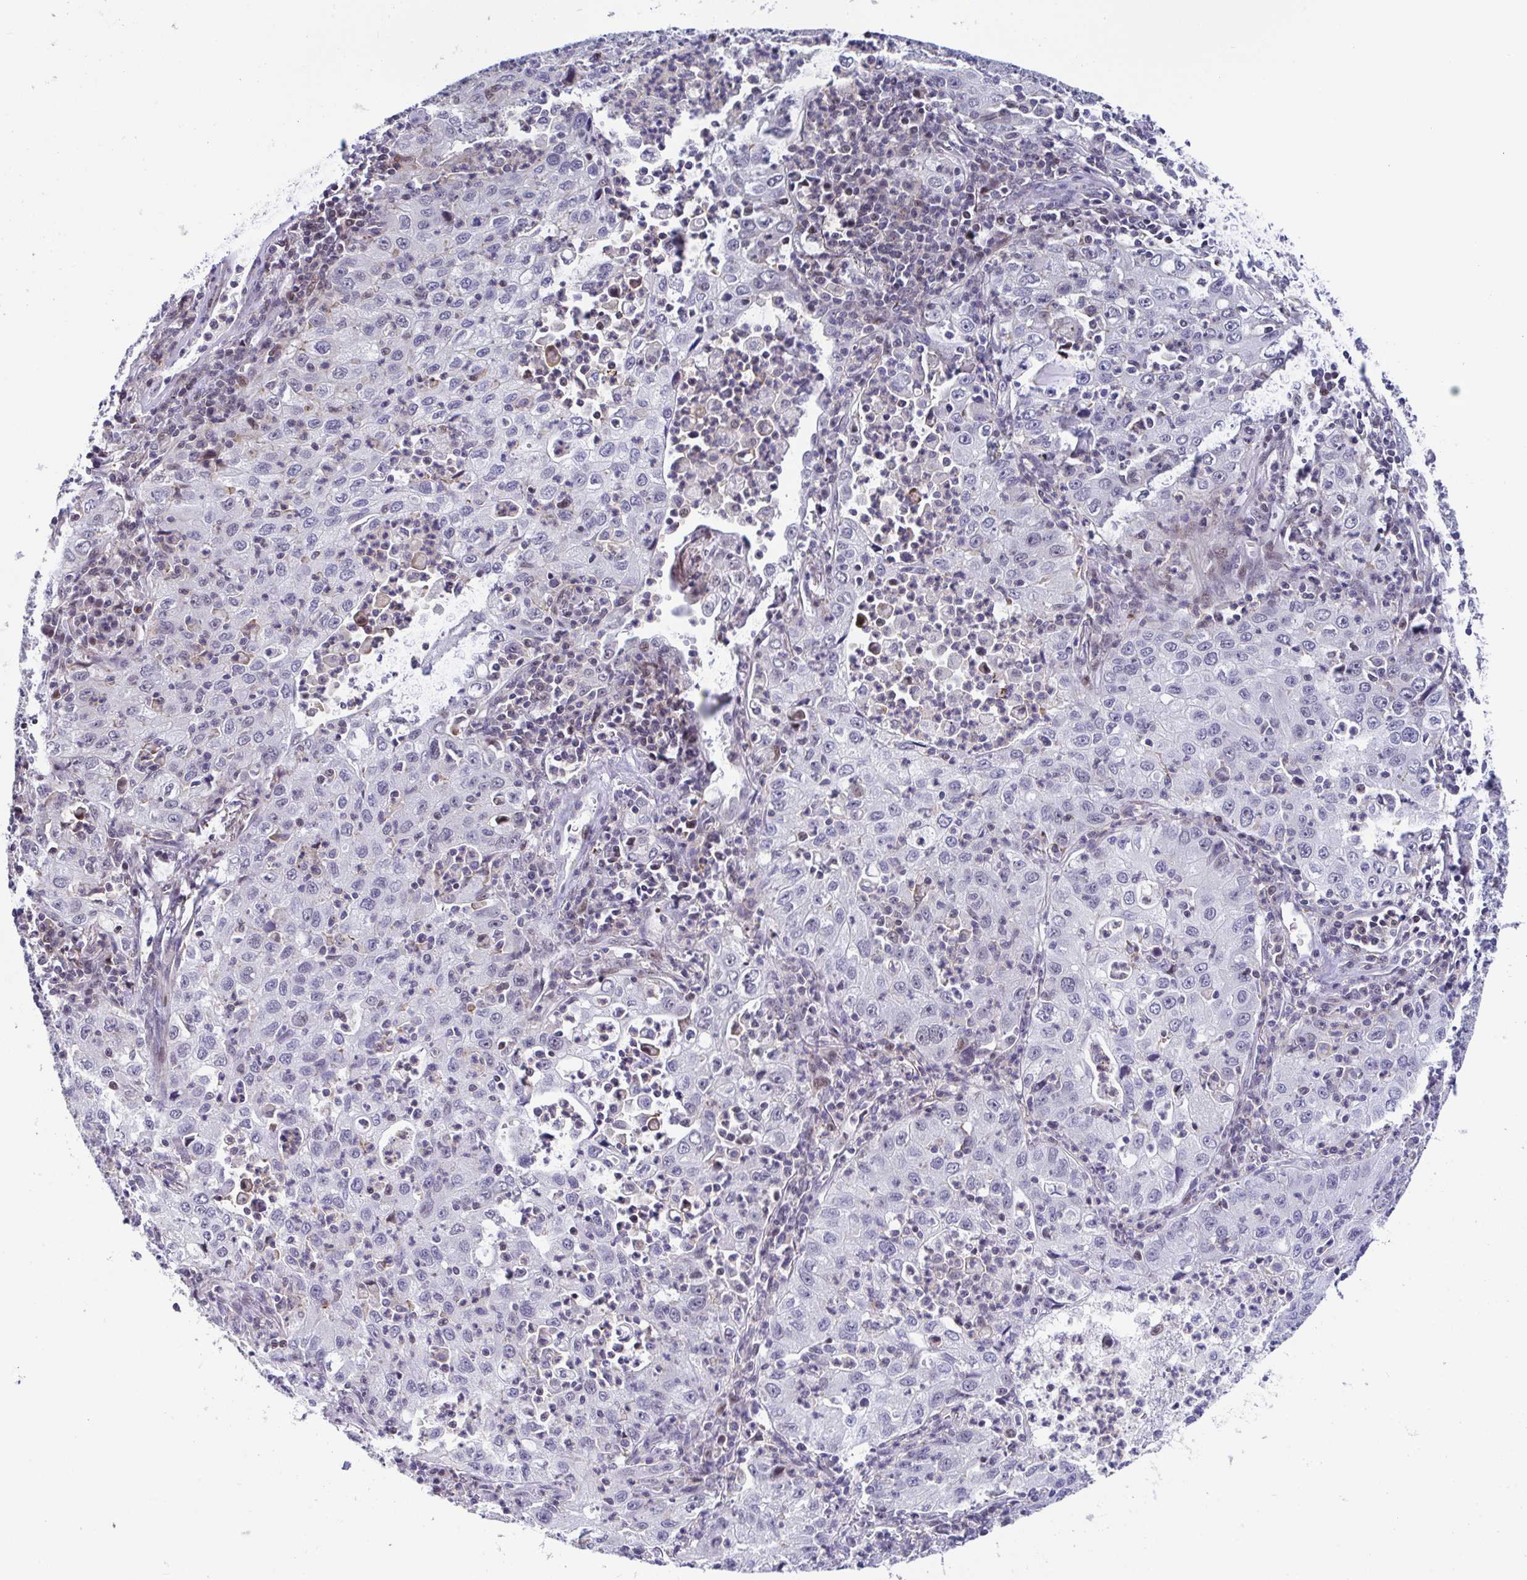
{"staining": {"intensity": "negative", "quantity": "none", "location": "none"}, "tissue": "lung cancer", "cell_type": "Tumor cells", "image_type": "cancer", "snomed": [{"axis": "morphology", "description": "Squamous cell carcinoma, NOS"}, {"axis": "topography", "description": "Lung"}], "caption": "Protein analysis of lung cancer (squamous cell carcinoma) demonstrates no significant expression in tumor cells. (Immunohistochemistry (ihc), brightfield microscopy, high magnification).", "gene": "WDR72", "patient": {"sex": "male", "age": 71}}